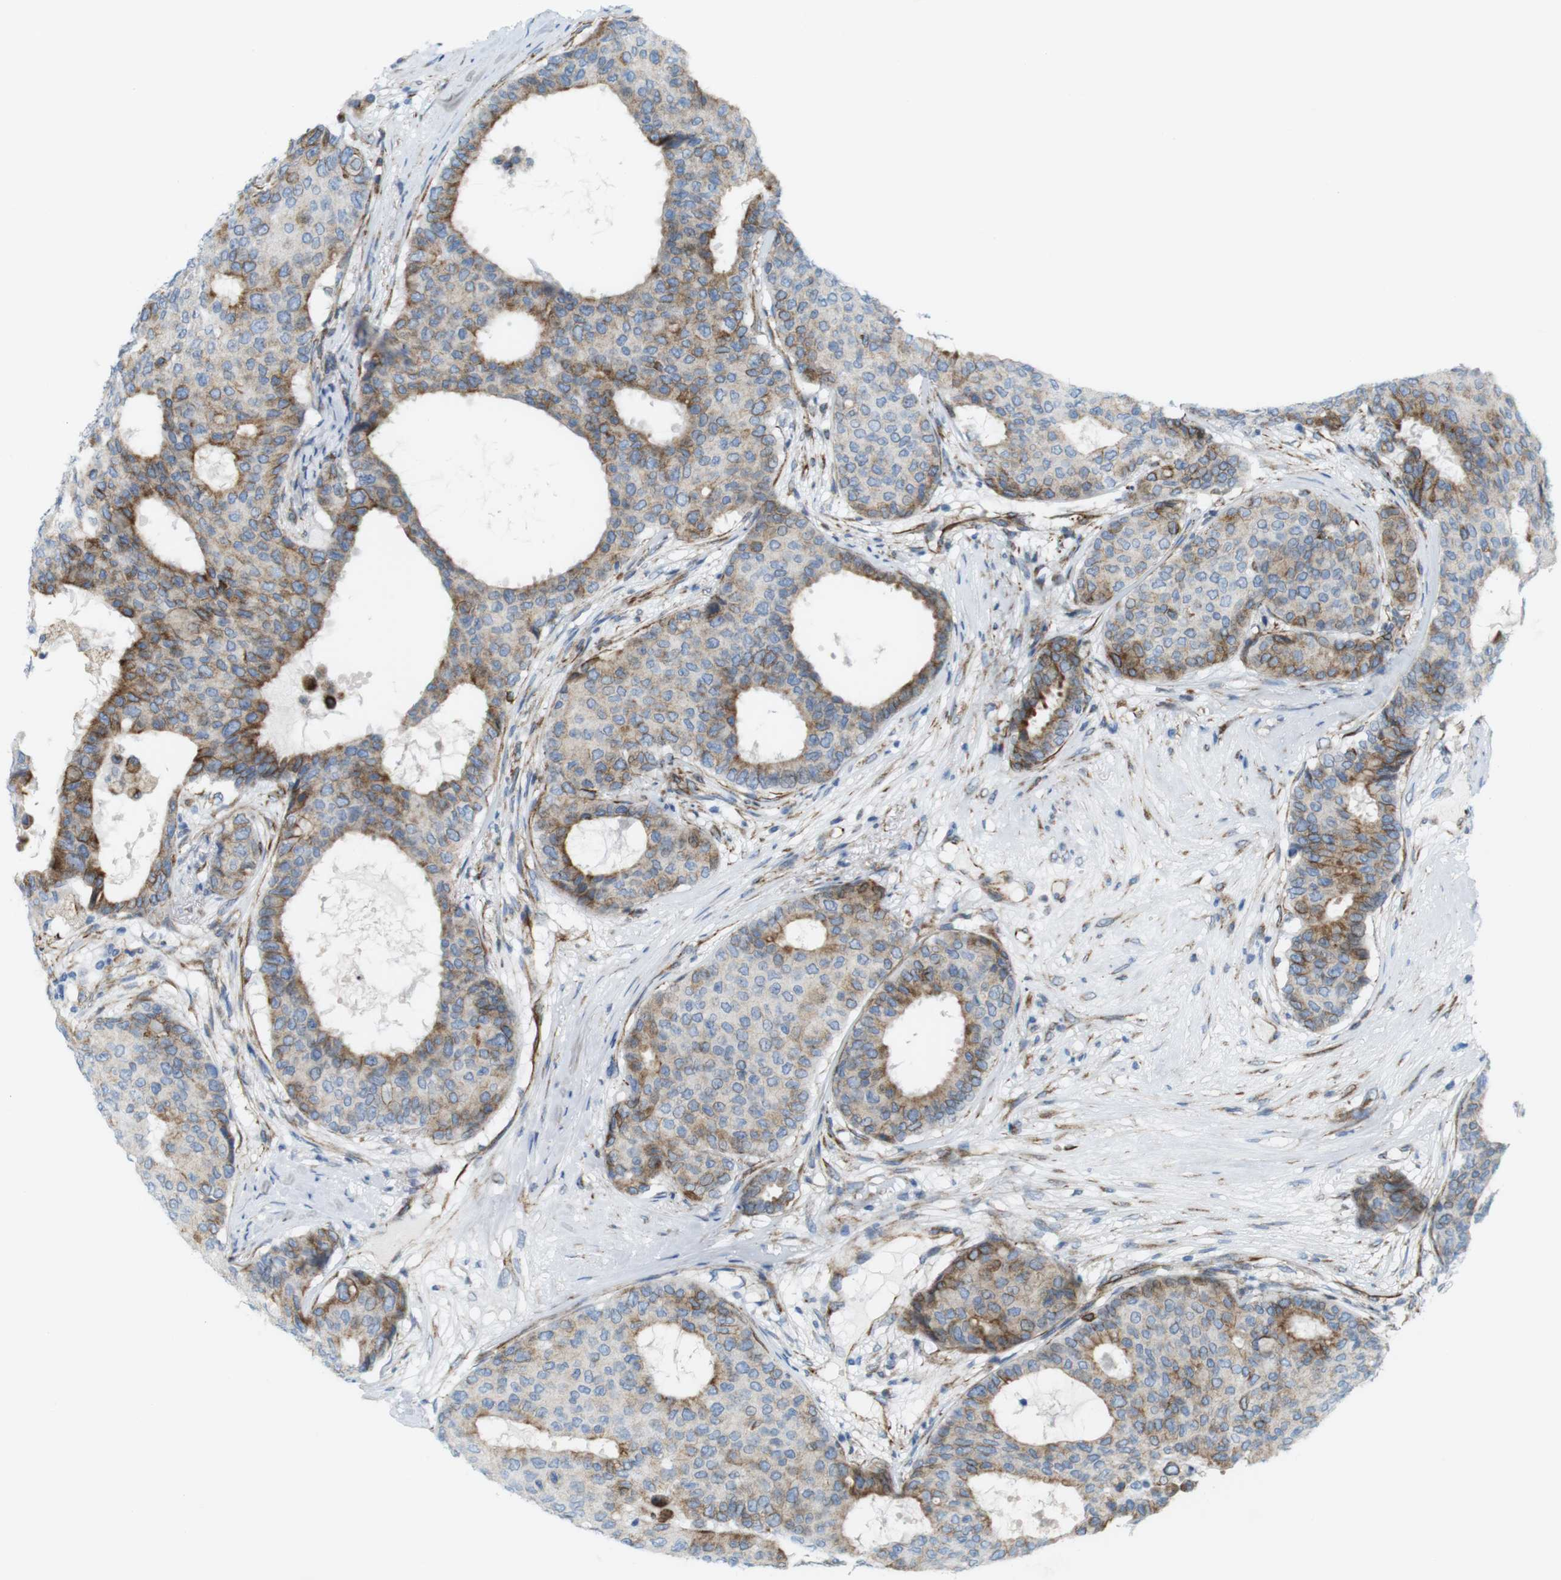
{"staining": {"intensity": "moderate", "quantity": "25%-75%", "location": "cytoplasmic/membranous"}, "tissue": "breast cancer", "cell_type": "Tumor cells", "image_type": "cancer", "snomed": [{"axis": "morphology", "description": "Duct carcinoma"}, {"axis": "topography", "description": "Breast"}], "caption": "Immunohistochemical staining of breast intraductal carcinoma reveals moderate cytoplasmic/membranous protein expression in about 25%-75% of tumor cells. Immunohistochemistry (ihc) stains the protein of interest in brown and the nuclei are stained blue.", "gene": "MYH9", "patient": {"sex": "female", "age": 75}}